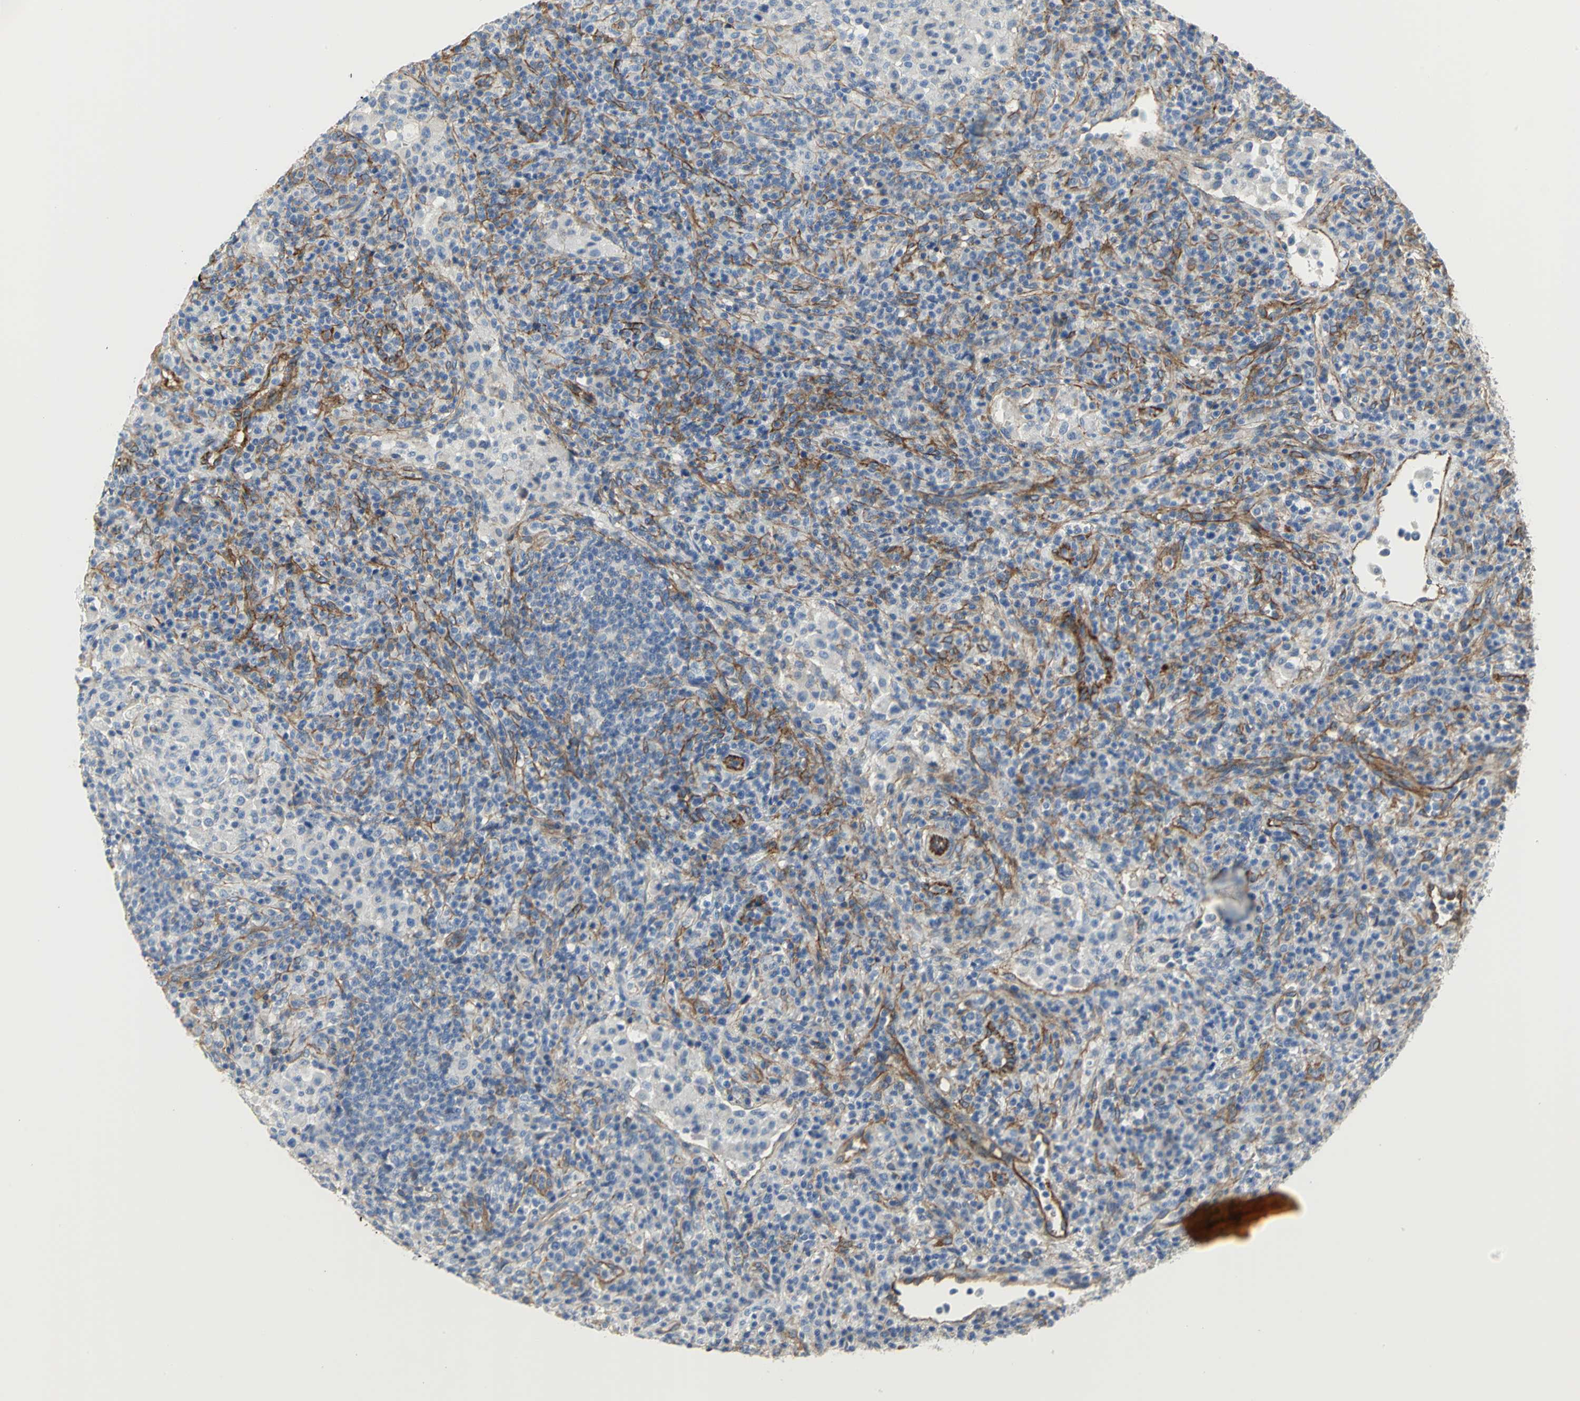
{"staining": {"intensity": "negative", "quantity": "none", "location": "none"}, "tissue": "lymphoma", "cell_type": "Tumor cells", "image_type": "cancer", "snomed": [{"axis": "morphology", "description": "Hodgkin's disease, NOS"}, {"axis": "topography", "description": "Lymph node"}], "caption": "This is a image of immunohistochemistry (IHC) staining of lymphoma, which shows no expression in tumor cells. (DAB immunohistochemistry with hematoxylin counter stain).", "gene": "FLNB", "patient": {"sex": "male", "age": 65}}